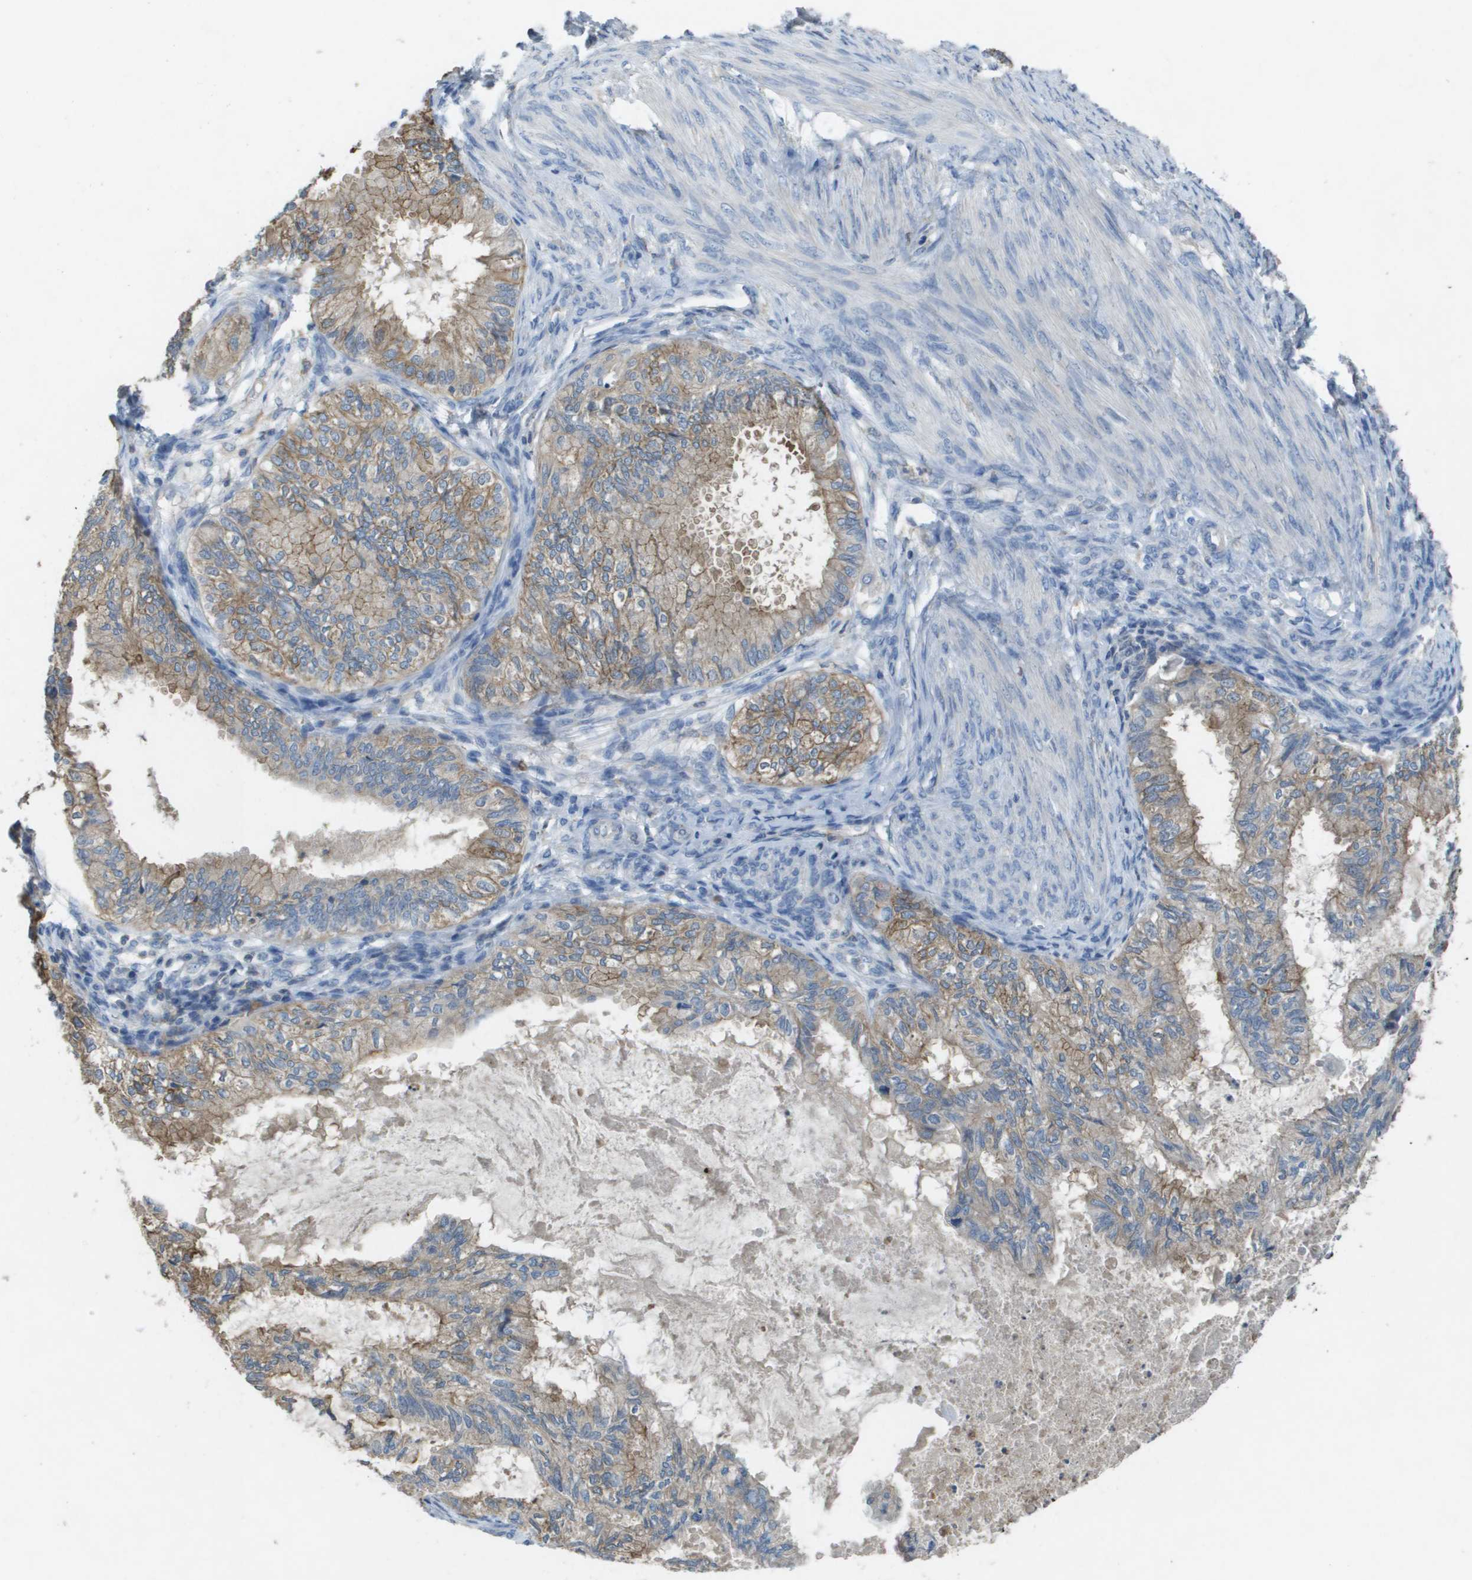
{"staining": {"intensity": "weak", "quantity": ">75%", "location": "cytoplasmic/membranous"}, "tissue": "cervical cancer", "cell_type": "Tumor cells", "image_type": "cancer", "snomed": [{"axis": "morphology", "description": "Normal tissue, NOS"}, {"axis": "morphology", "description": "Adenocarcinoma, NOS"}, {"axis": "topography", "description": "Cervix"}, {"axis": "topography", "description": "Endometrium"}], "caption": "Protein staining demonstrates weak cytoplasmic/membranous positivity in approximately >75% of tumor cells in cervical cancer.", "gene": "CLCA4", "patient": {"sex": "female", "age": 86}}